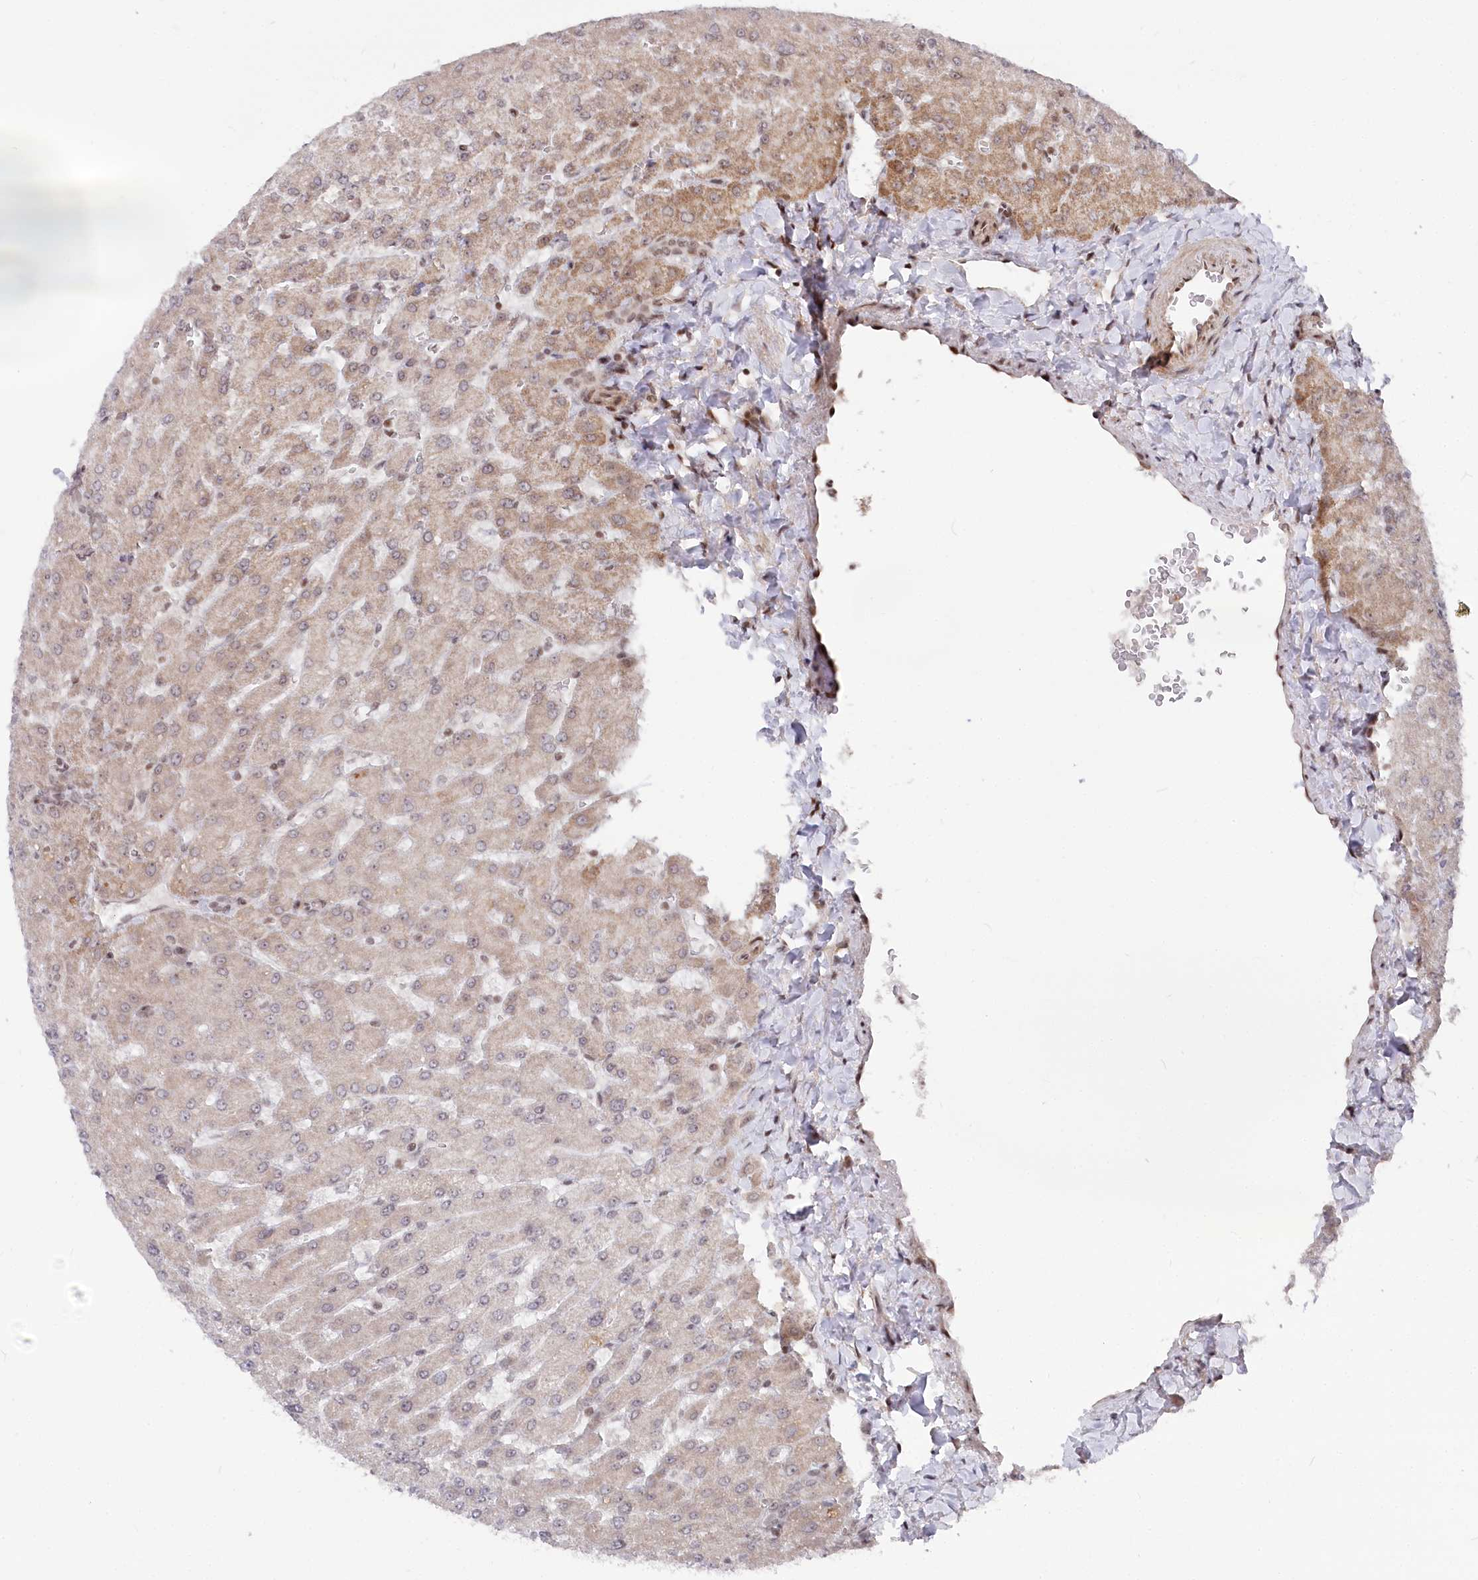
{"staining": {"intensity": "moderate", "quantity": "<25%", "location": "cytoplasmic/membranous"}, "tissue": "liver", "cell_type": "Hepatocytes", "image_type": "normal", "snomed": [{"axis": "morphology", "description": "Normal tissue, NOS"}, {"axis": "topography", "description": "Liver"}], "caption": "Immunohistochemistry staining of unremarkable liver, which shows low levels of moderate cytoplasmic/membranous positivity in about <25% of hepatocytes indicating moderate cytoplasmic/membranous protein positivity. The staining was performed using DAB (3,3'-diaminobenzidine) (brown) for protein detection and nuclei were counterstained in hematoxylin (blue).", "gene": "CGGBP1", "patient": {"sex": "male", "age": 55}}